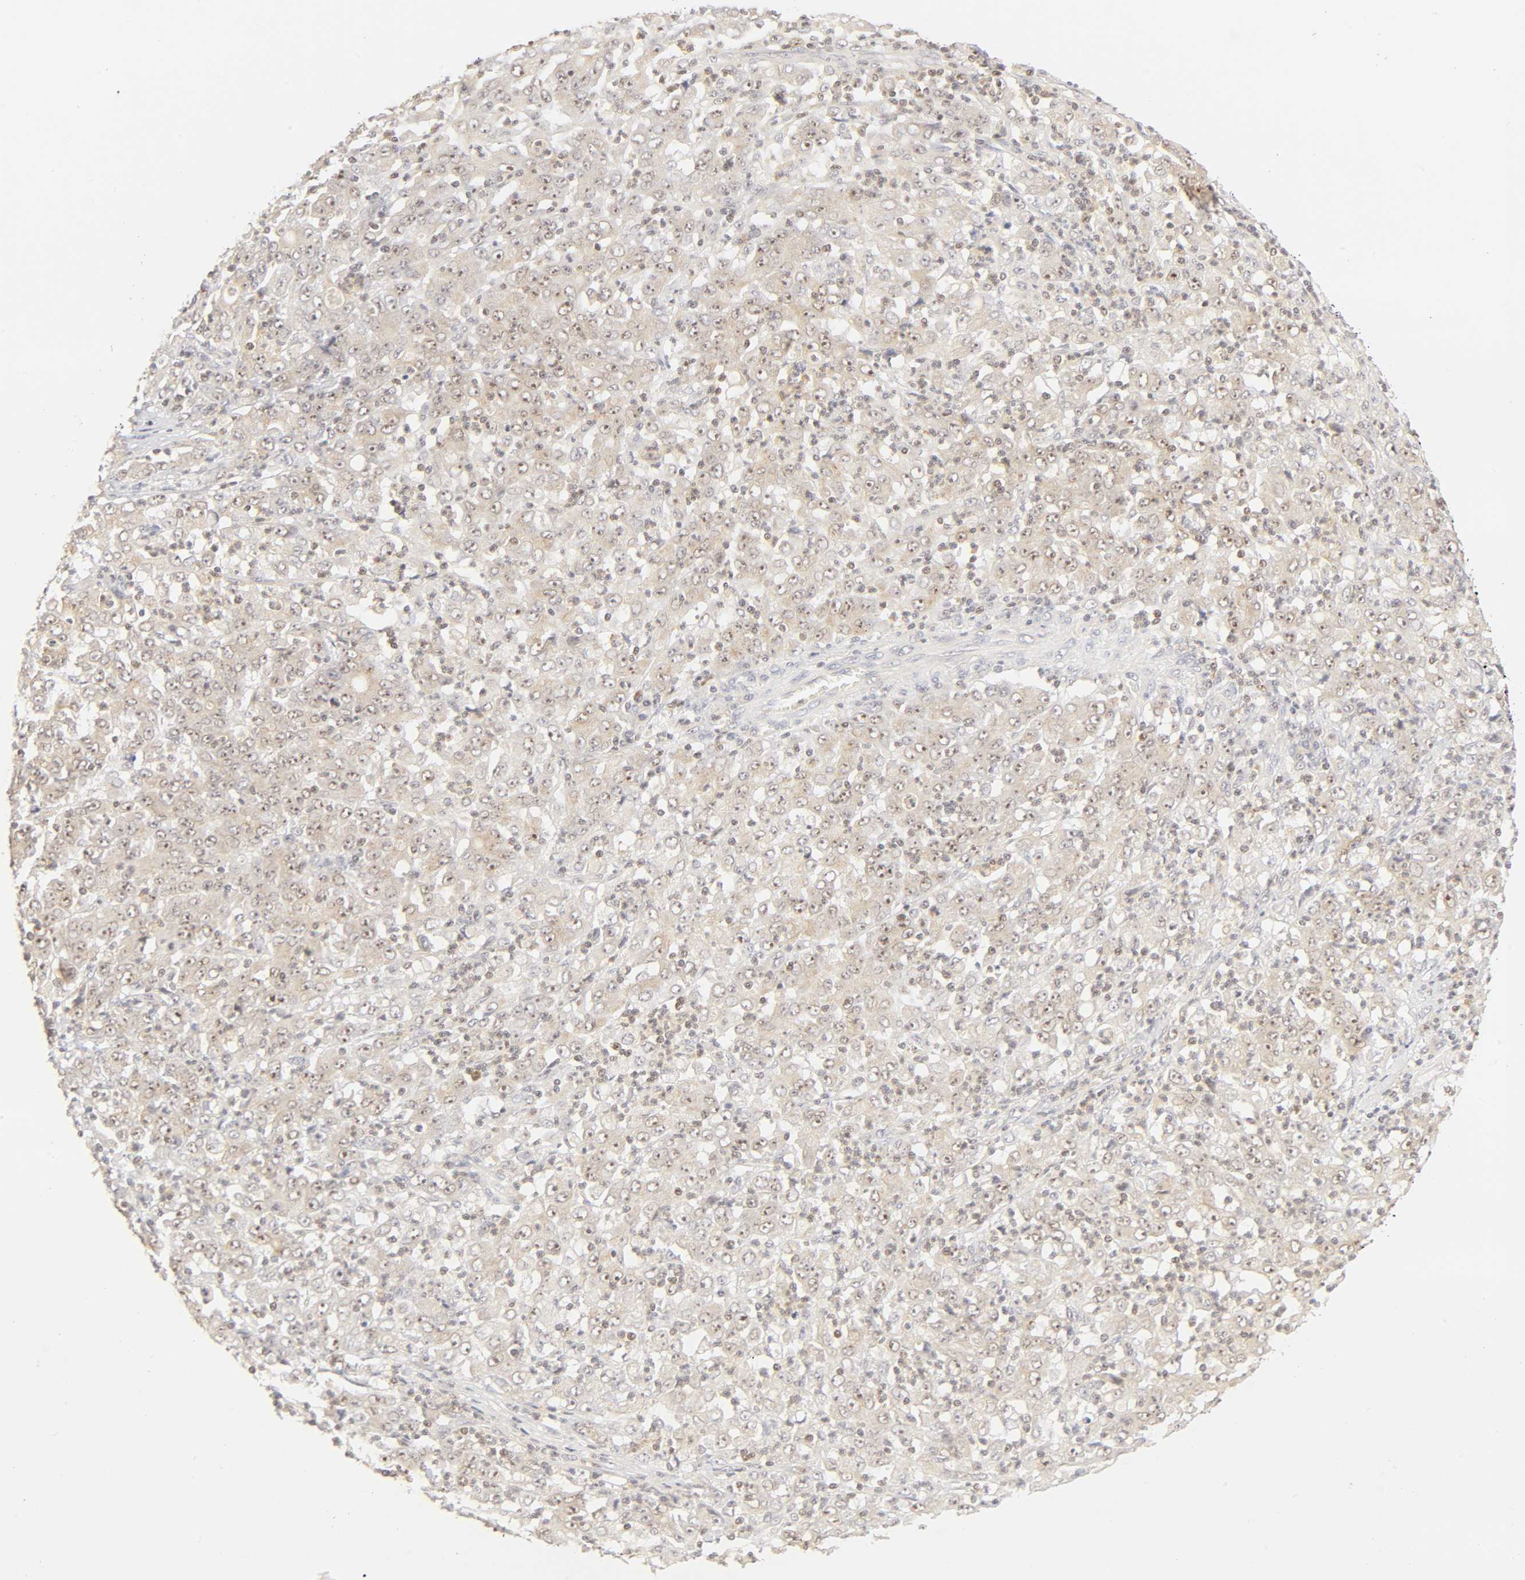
{"staining": {"intensity": "weak", "quantity": "25%-75%", "location": "nuclear"}, "tissue": "stomach cancer", "cell_type": "Tumor cells", "image_type": "cancer", "snomed": [{"axis": "morphology", "description": "Adenocarcinoma, NOS"}, {"axis": "topography", "description": "Stomach, lower"}], "caption": "Protein expression analysis of stomach cancer (adenocarcinoma) shows weak nuclear expression in approximately 25%-75% of tumor cells. The staining was performed using DAB, with brown indicating positive protein expression. Nuclei are stained blue with hematoxylin.", "gene": "KIF2A", "patient": {"sex": "female", "age": 71}}